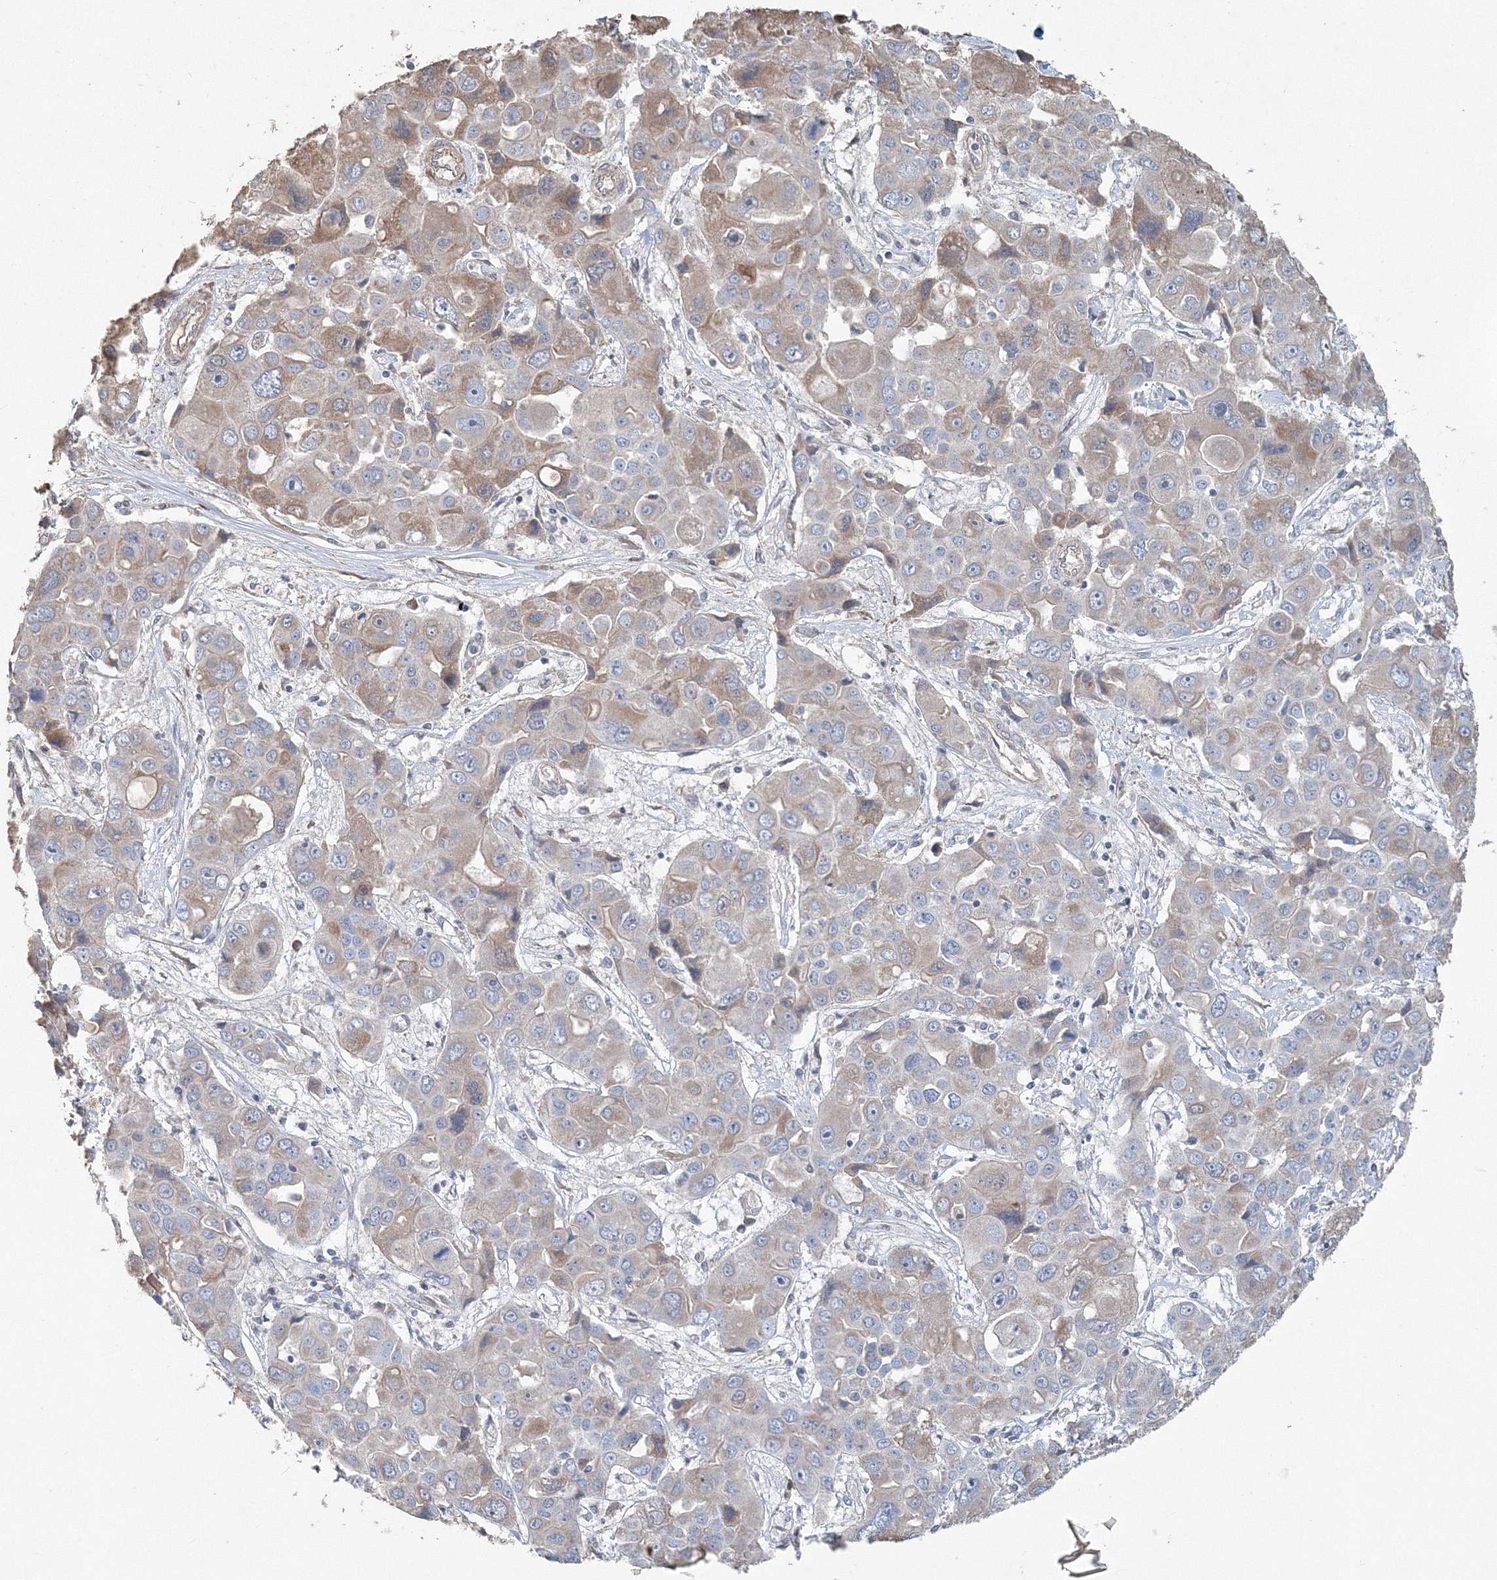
{"staining": {"intensity": "weak", "quantity": "<25%", "location": "cytoplasmic/membranous"}, "tissue": "liver cancer", "cell_type": "Tumor cells", "image_type": "cancer", "snomed": [{"axis": "morphology", "description": "Cholangiocarcinoma"}, {"axis": "topography", "description": "Liver"}], "caption": "The photomicrograph shows no significant expression in tumor cells of liver cholangiocarcinoma.", "gene": "NALF2", "patient": {"sex": "male", "age": 67}}